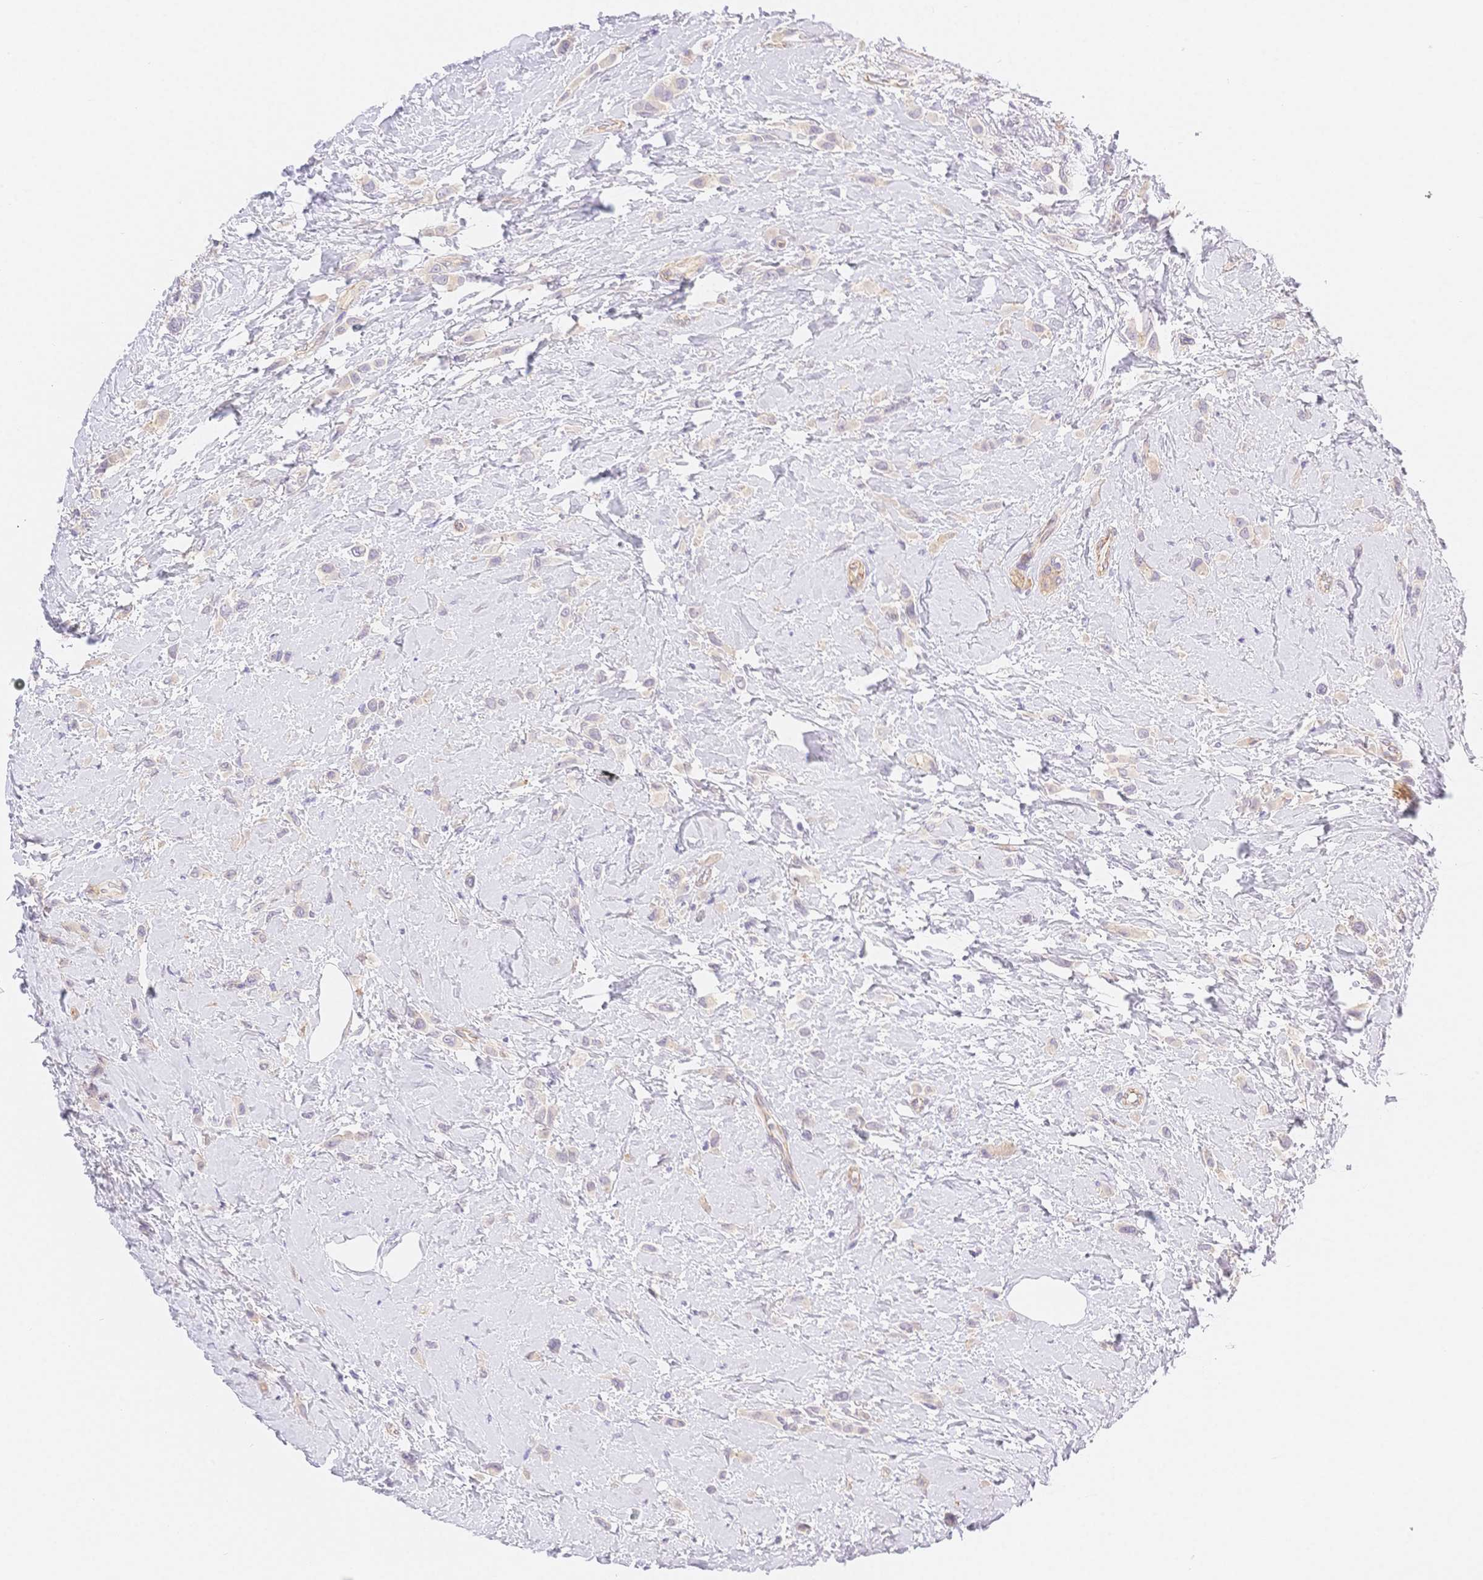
{"staining": {"intensity": "weak", "quantity": "25%-75%", "location": "cytoplasmic/membranous"}, "tissue": "breast cancer", "cell_type": "Tumor cells", "image_type": "cancer", "snomed": [{"axis": "morphology", "description": "Lobular carcinoma"}, {"axis": "topography", "description": "Breast"}], "caption": "About 25%-75% of tumor cells in breast cancer (lobular carcinoma) exhibit weak cytoplasmic/membranous protein expression as visualized by brown immunohistochemical staining.", "gene": "CSN1S1", "patient": {"sex": "female", "age": 66}}